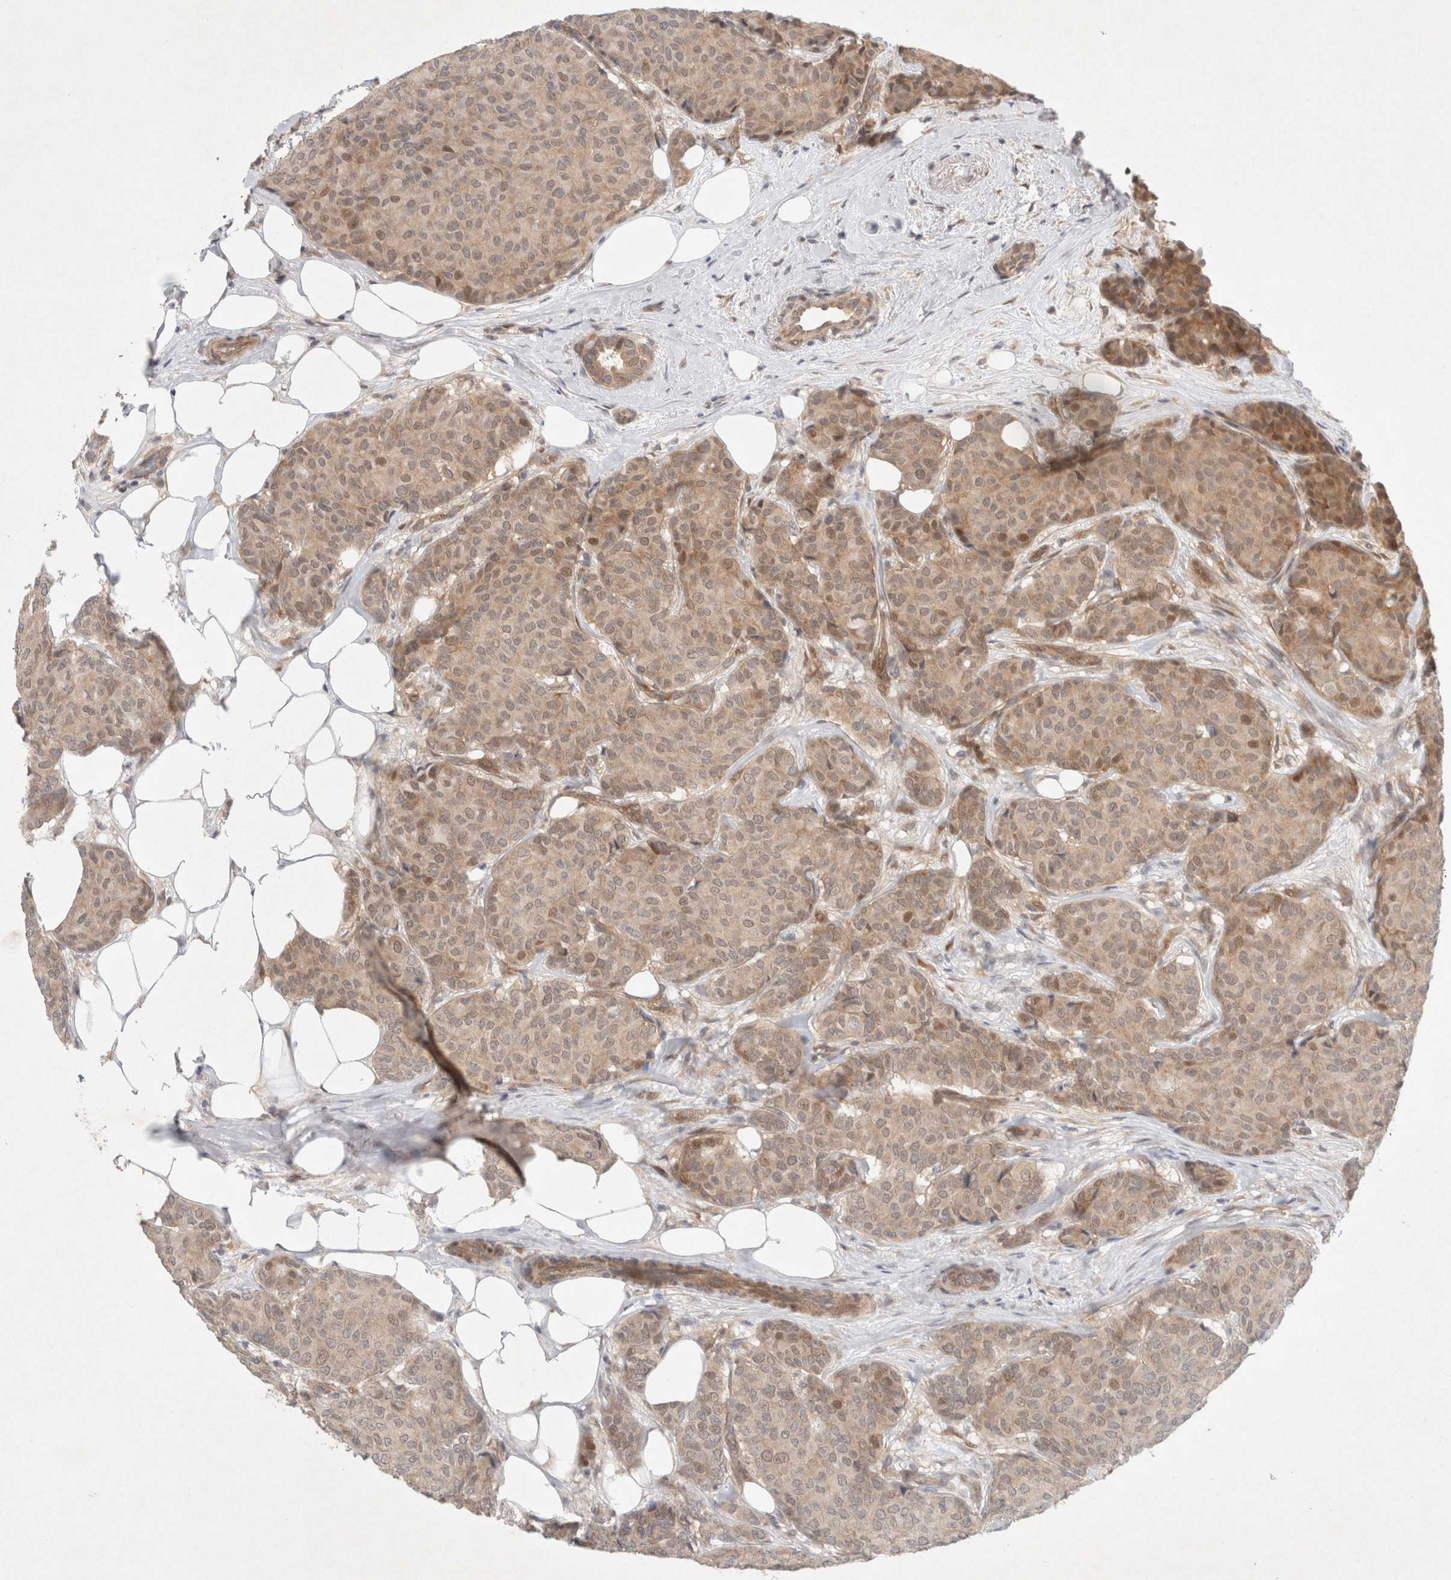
{"staining": {"intensity": "weak", "quantity": ">75%", "location": "cytoplasmic/membranous,nuclear"}, "tissue": "breast cancer", "cell_type": "Tumor cells", "image_type": "cancer", "snomed": [{"axis": "morphology", "description": "Duct carcinoma"}, {"axis": "topography", "description": "Breast"}], "caption": "Protein positivity by immunohistochemistry (IHC) displays weak cytoplasmic/membranous and nuclear expression in approximately >75% of tumor cells in breast cancer.", "gene": "RASAL2", "patient": {"sex": "female", "age": 75}}